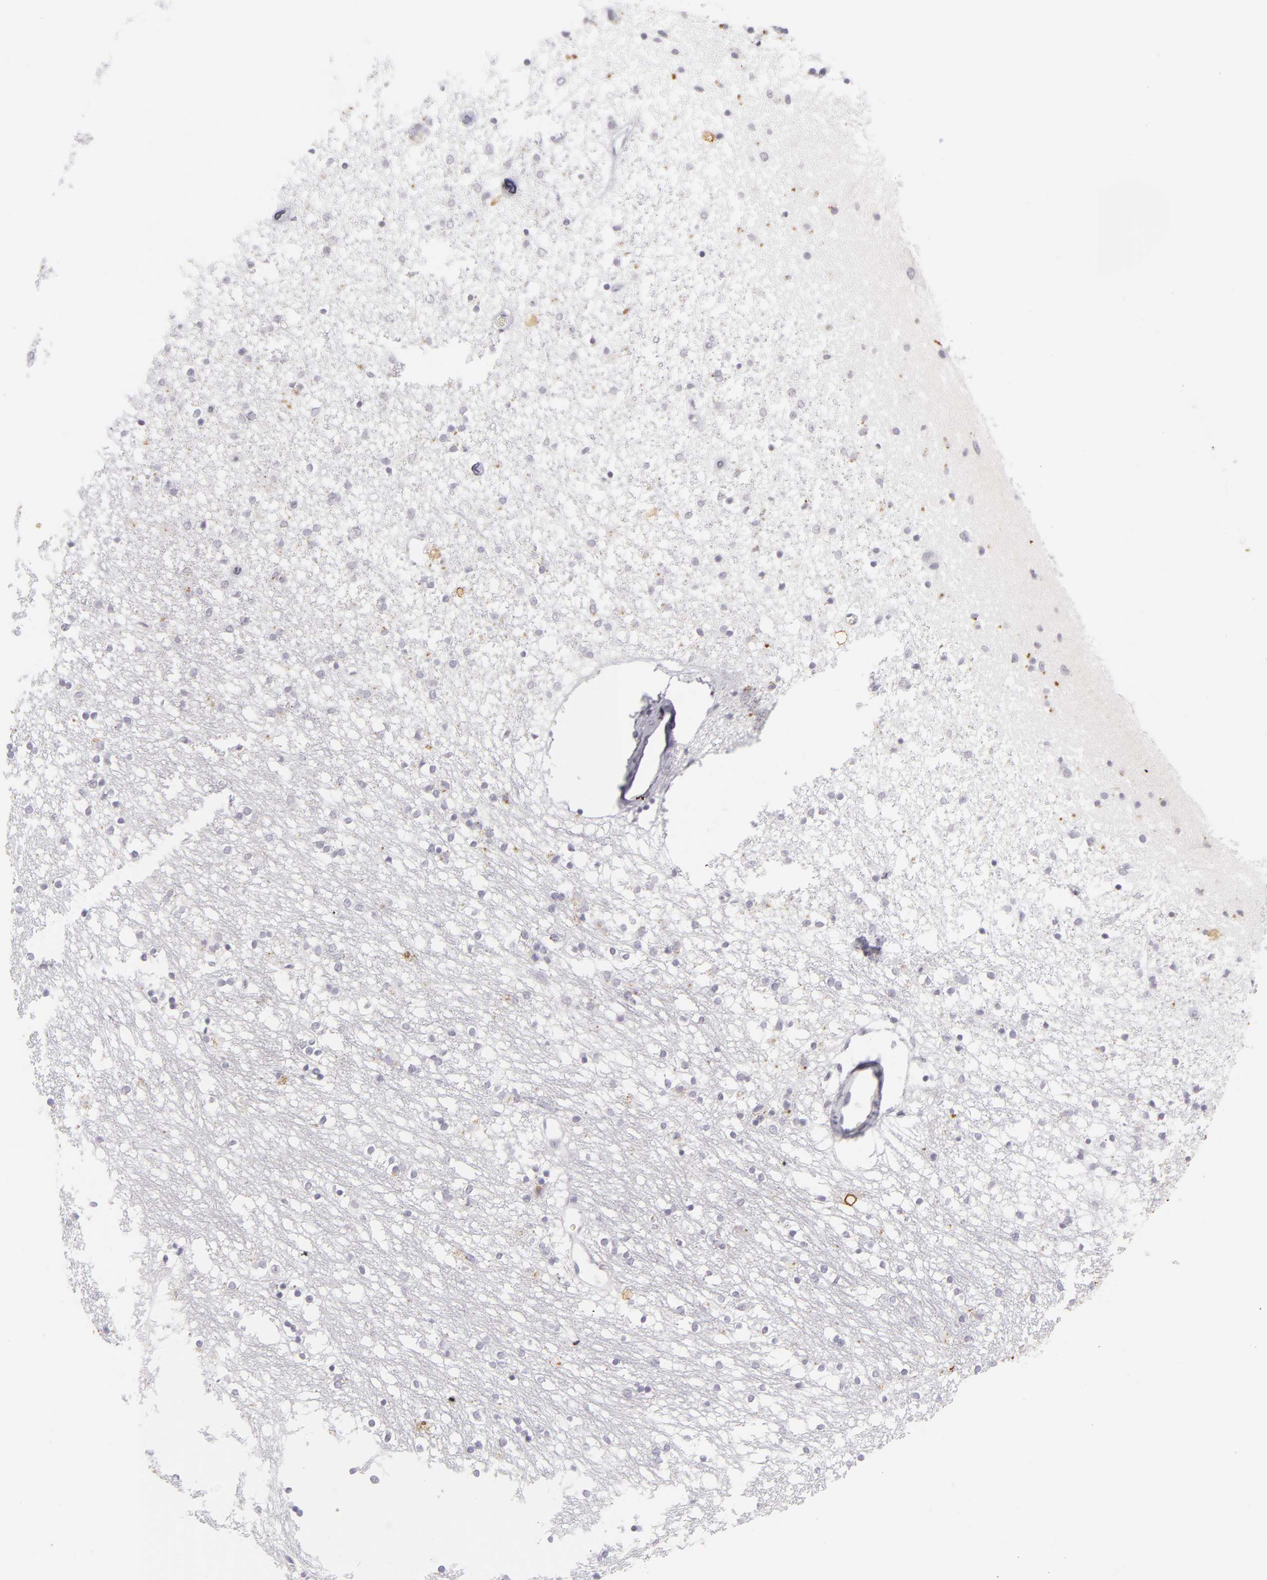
{"staining": {"intensity": "negative", "quantity": "none", "location": "none"}, "tissue": "caudate", "cell_type": "Glial cells", "image_type": "normal", "snomed": [{"axis": "morphology", "description": "Normal tissue, NOS"}, {"axis": "topography", "description": "Lateral ventricle wall"}], "caption": "Glial cells show no significant staining in normal caudate. (Brightfield microscopy of DAB IHC at high magnification).", "gene": "TNNC1", "patient": {"sex": "female", "age": 54}}